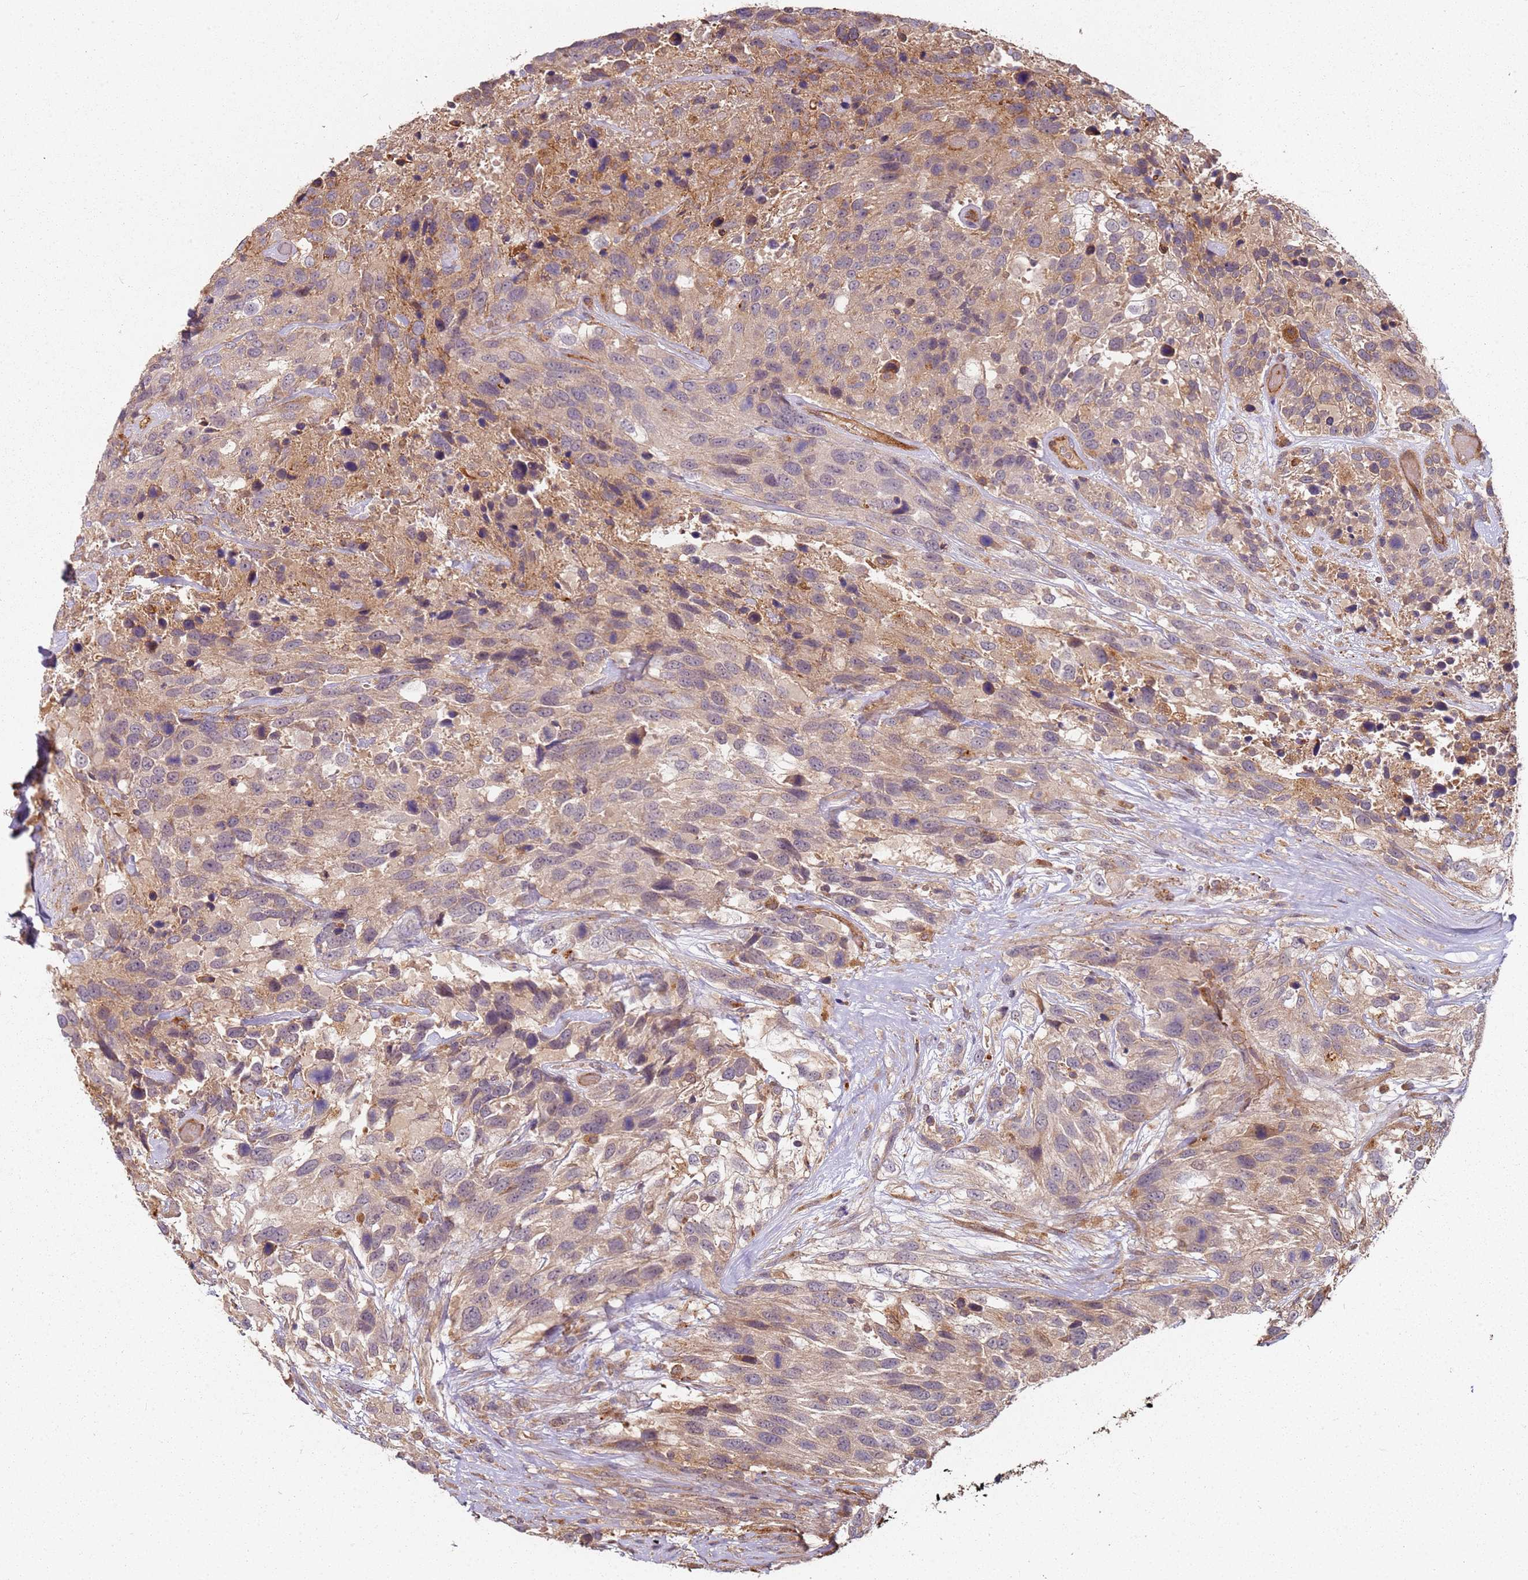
{"staining": {"intensity": "weak", "quantity": ">75%", "location": "cytoplasmic/membranous"}, "tissue": "urothelial cancer", "cell_type": "Tumor cells", "image_type": "cancer", "snomed": [{"axis": "morphology", "description": "Urothelial carcinoma, High grade"}, {"axis": "topography", "description": "Urinary bladder"}], "caption": "IHC staining of urothelial cancer, which exhibits low levels of weak cytoplasmic/membranous positivity in about >75% of tumor cells indicating weak cytoplasmic/membranous protein staining. The staining was performed using DAB (3,3'-diaminobenzidine) (brown) for protein detection and nuclei were counterstained in hematoxylin (blue).", "gene": "SCGB2B2", "patient": {"sex": "female", "age": 70}}